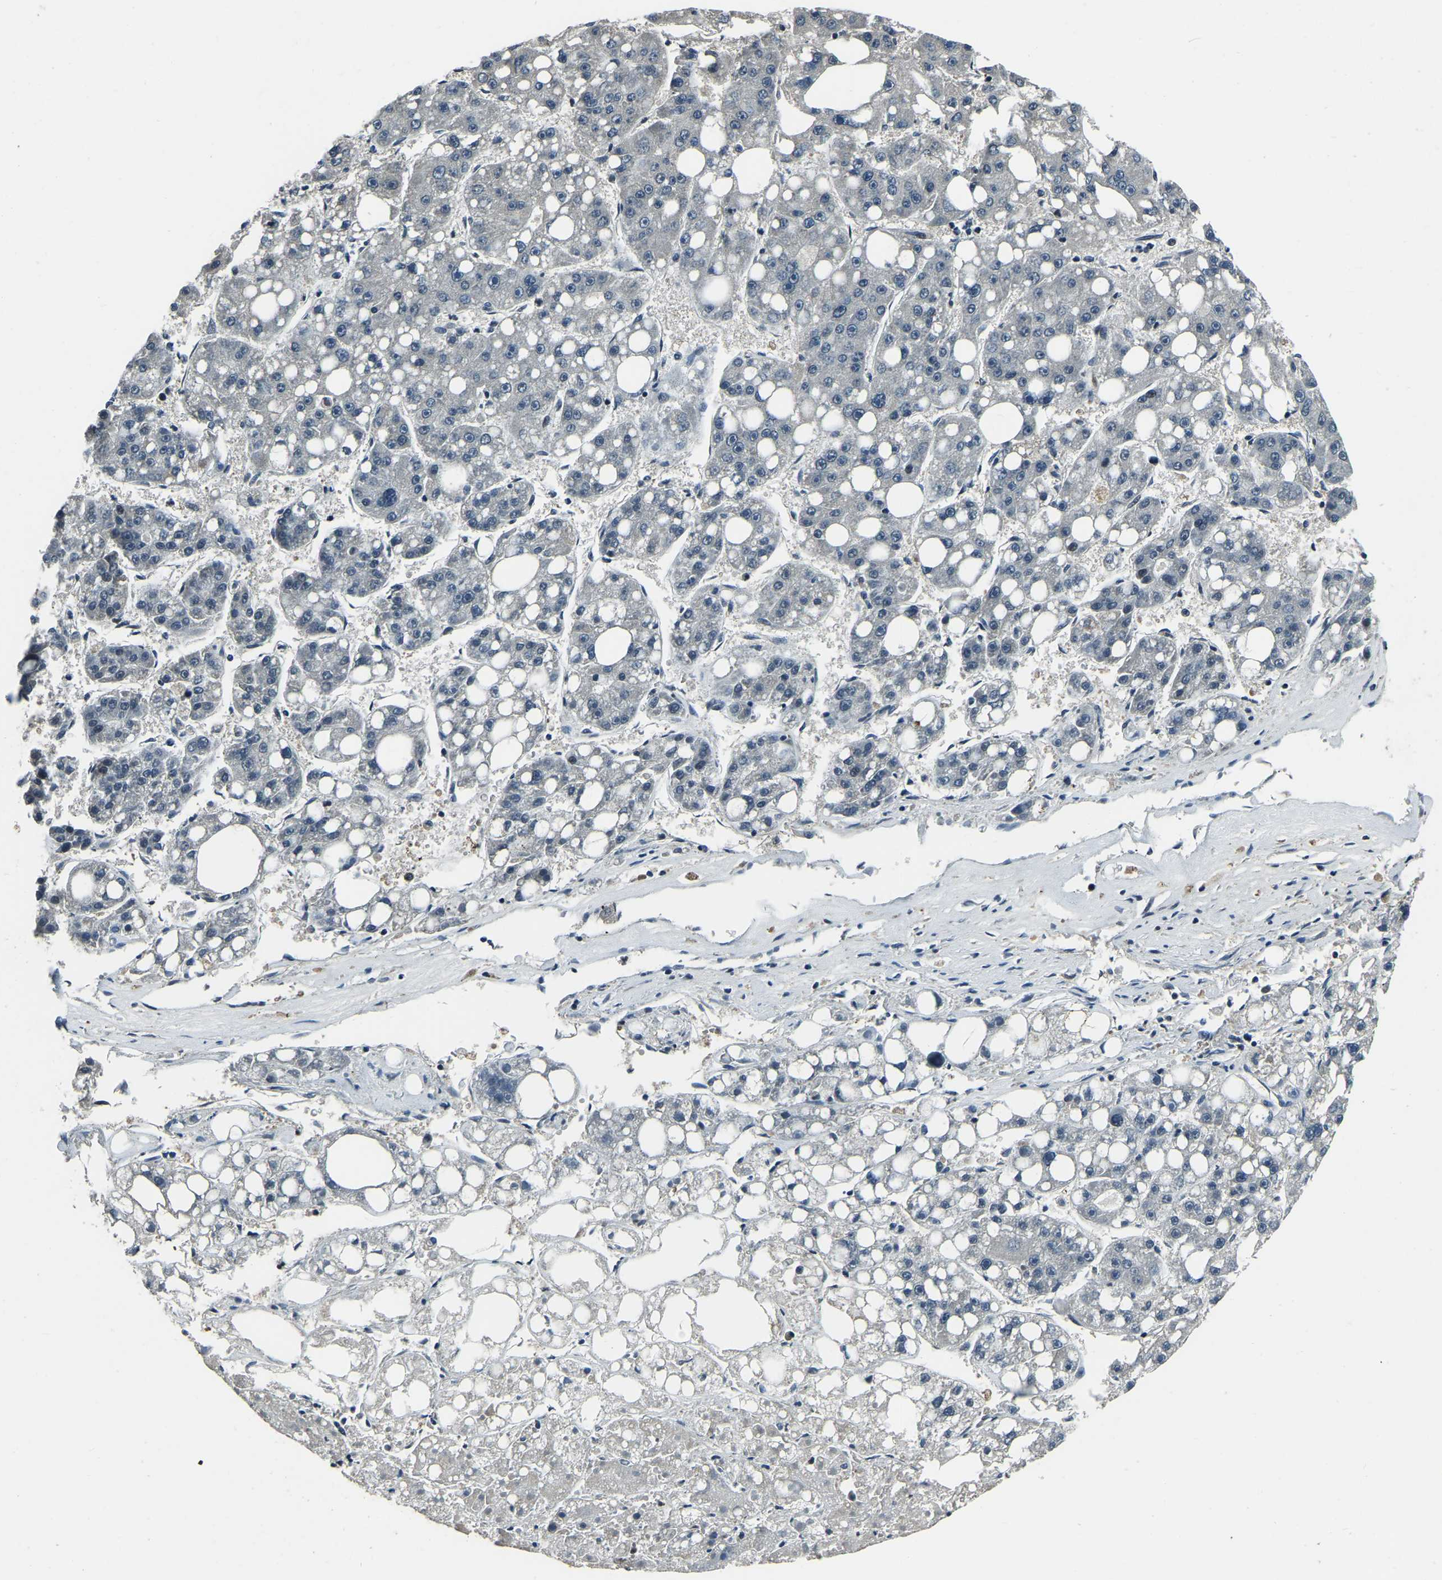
{"staining": {"intensity": "negative", "quantity": "none", "location": "none"}, "tissue": "liver cancer", "cell_type": "Tumor cells", "image_type": "cancer", "snomed": [{"axis": "morphology", "description": "Carcinoma, Hepatocellular, NOS"}, {"axis": "topography", "description": "Liver"}], "caption": "Liver cancer (hepatocellular carcinoma) was stained to show a protein in brown. There is no significant expression in tumor cells.", "gene": "ANKIB1", "patient": {"sex": "female", "age": 61}}